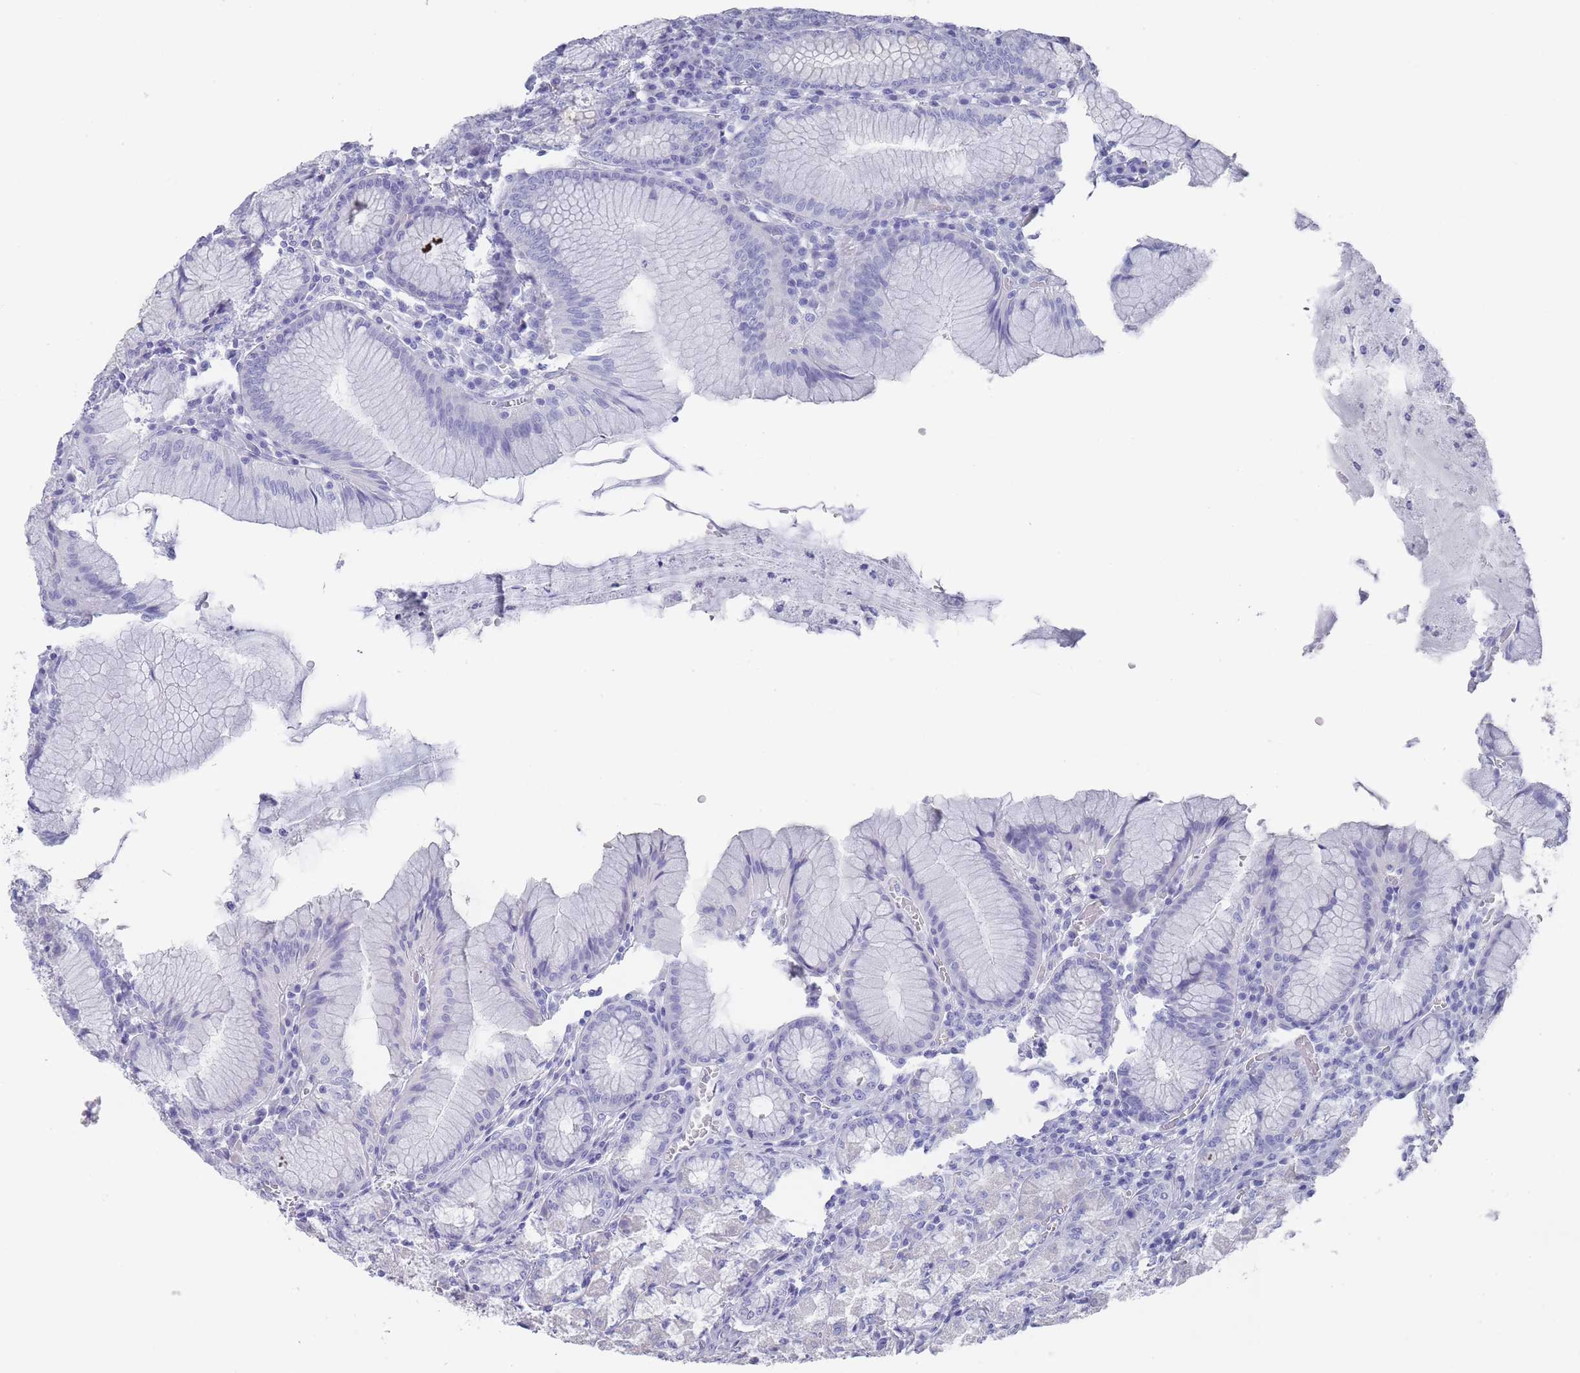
{"staining": {"intensity": "negative", "quantity": "none", "location": "none"}, "tissue": "stomach", "cell_type": "Glandular cells", "image_type": "normal", "snomed": [{"axis": "morphology", "description": "Normal tissue, NOS"}, {"axis": "topography", "description": "Stomach"}], "caption": "Normal stomach was stained to show a protein in brown. There is no significant staining in glandular cells.", "gene": "RAB2B", "patient": {"sex": "male", "age": 55}}